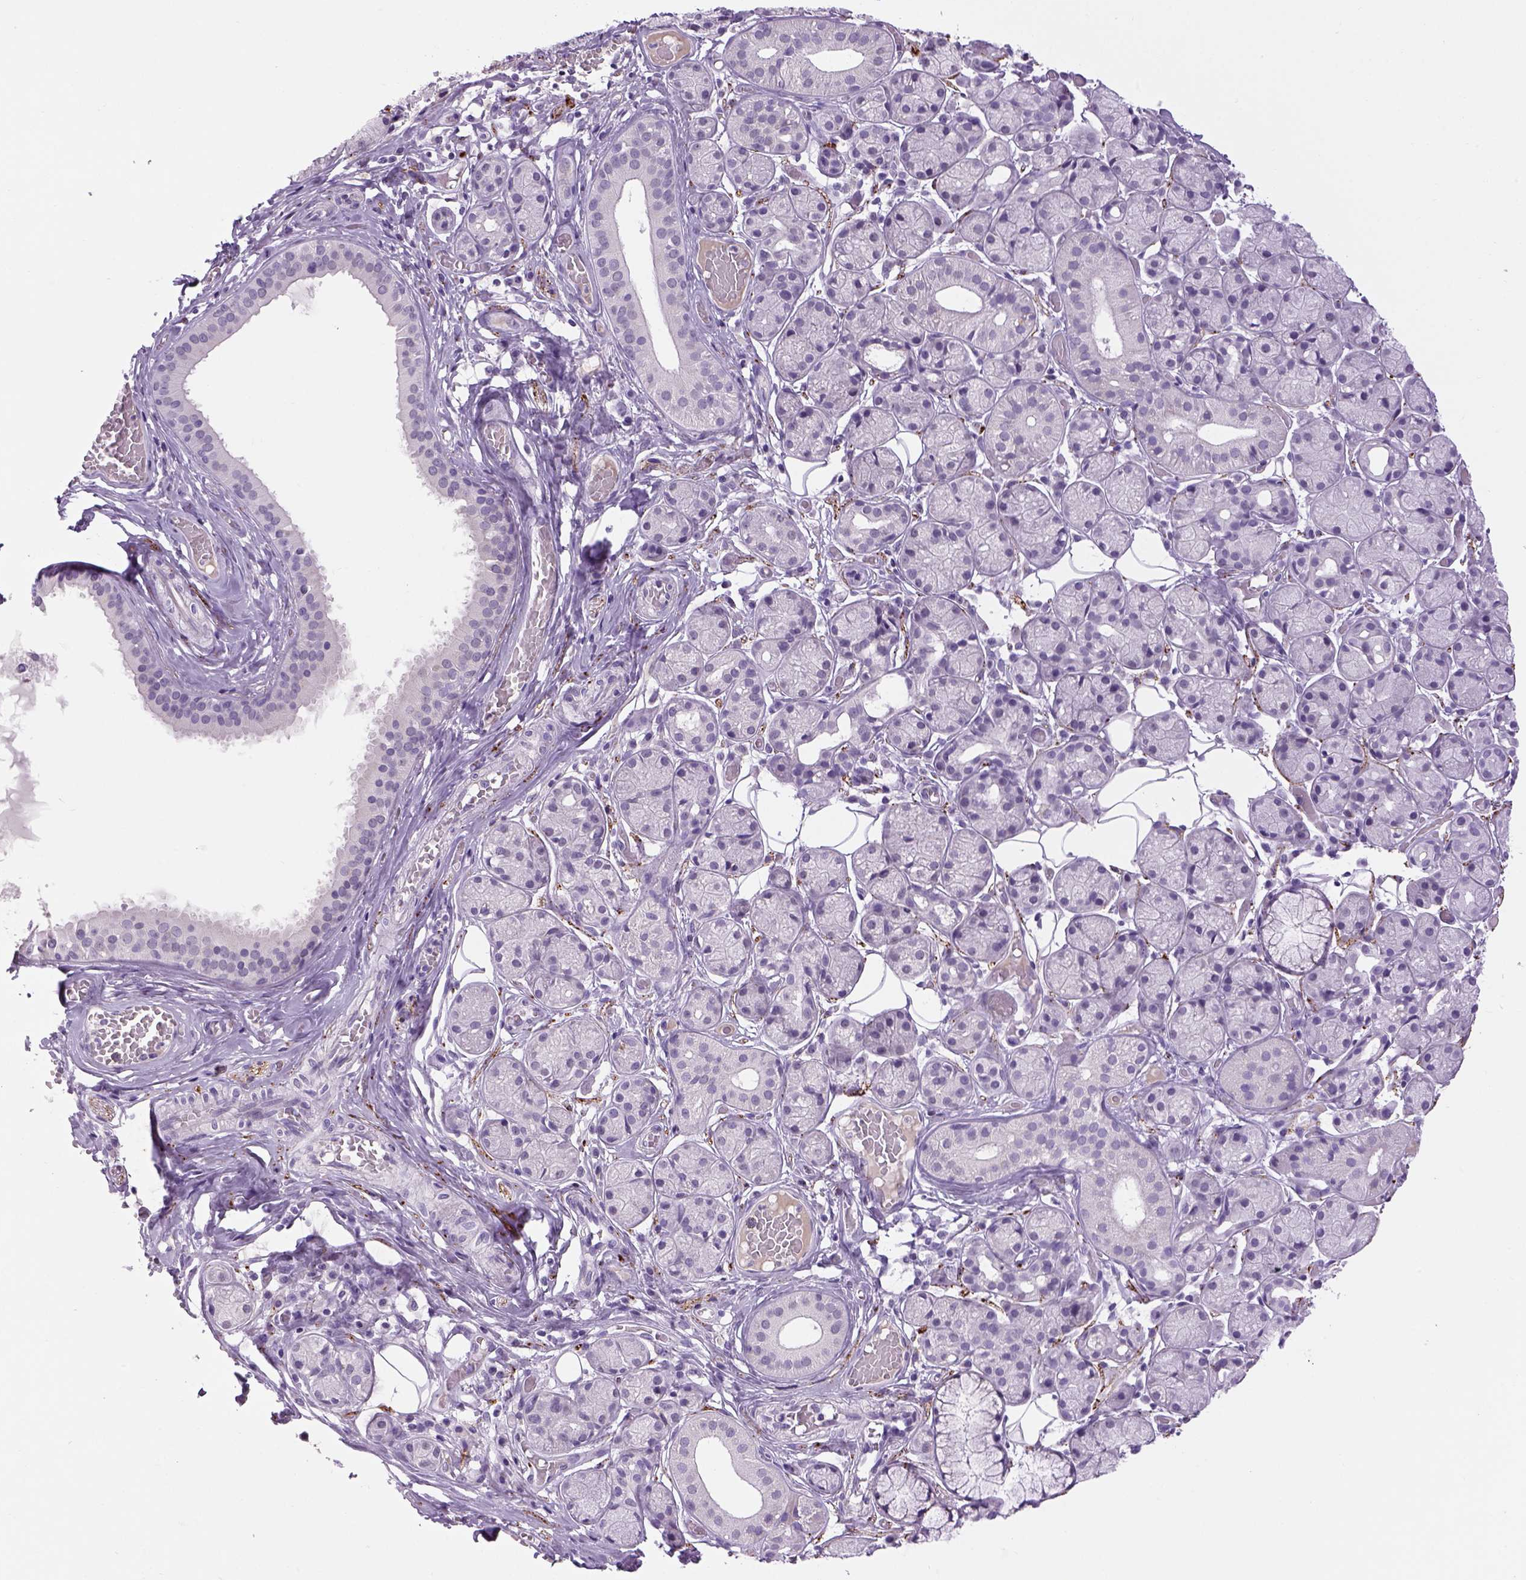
{"staining": {"intensity": "negative", "quantity": "none", "location": "none"}, "tissue": "salivary gland", "cell_type": "Glandular cells", "image_type": "normal", "snomed": [{"axis": "morphology", "description": "Normal tissue, NOS"}, {"axis": "topography", "description": "Salivary gland"}, {"axis": "topography", "description": "Peripheral nerve tissue"}], "caption": "A high-resolution micrograph shows immunohistochemistry staining of unremarkable salivary gland, which displays no significant staining in glandular cells.", "gene": "DBH", "patient": {"sex": "male", "age": 71}}